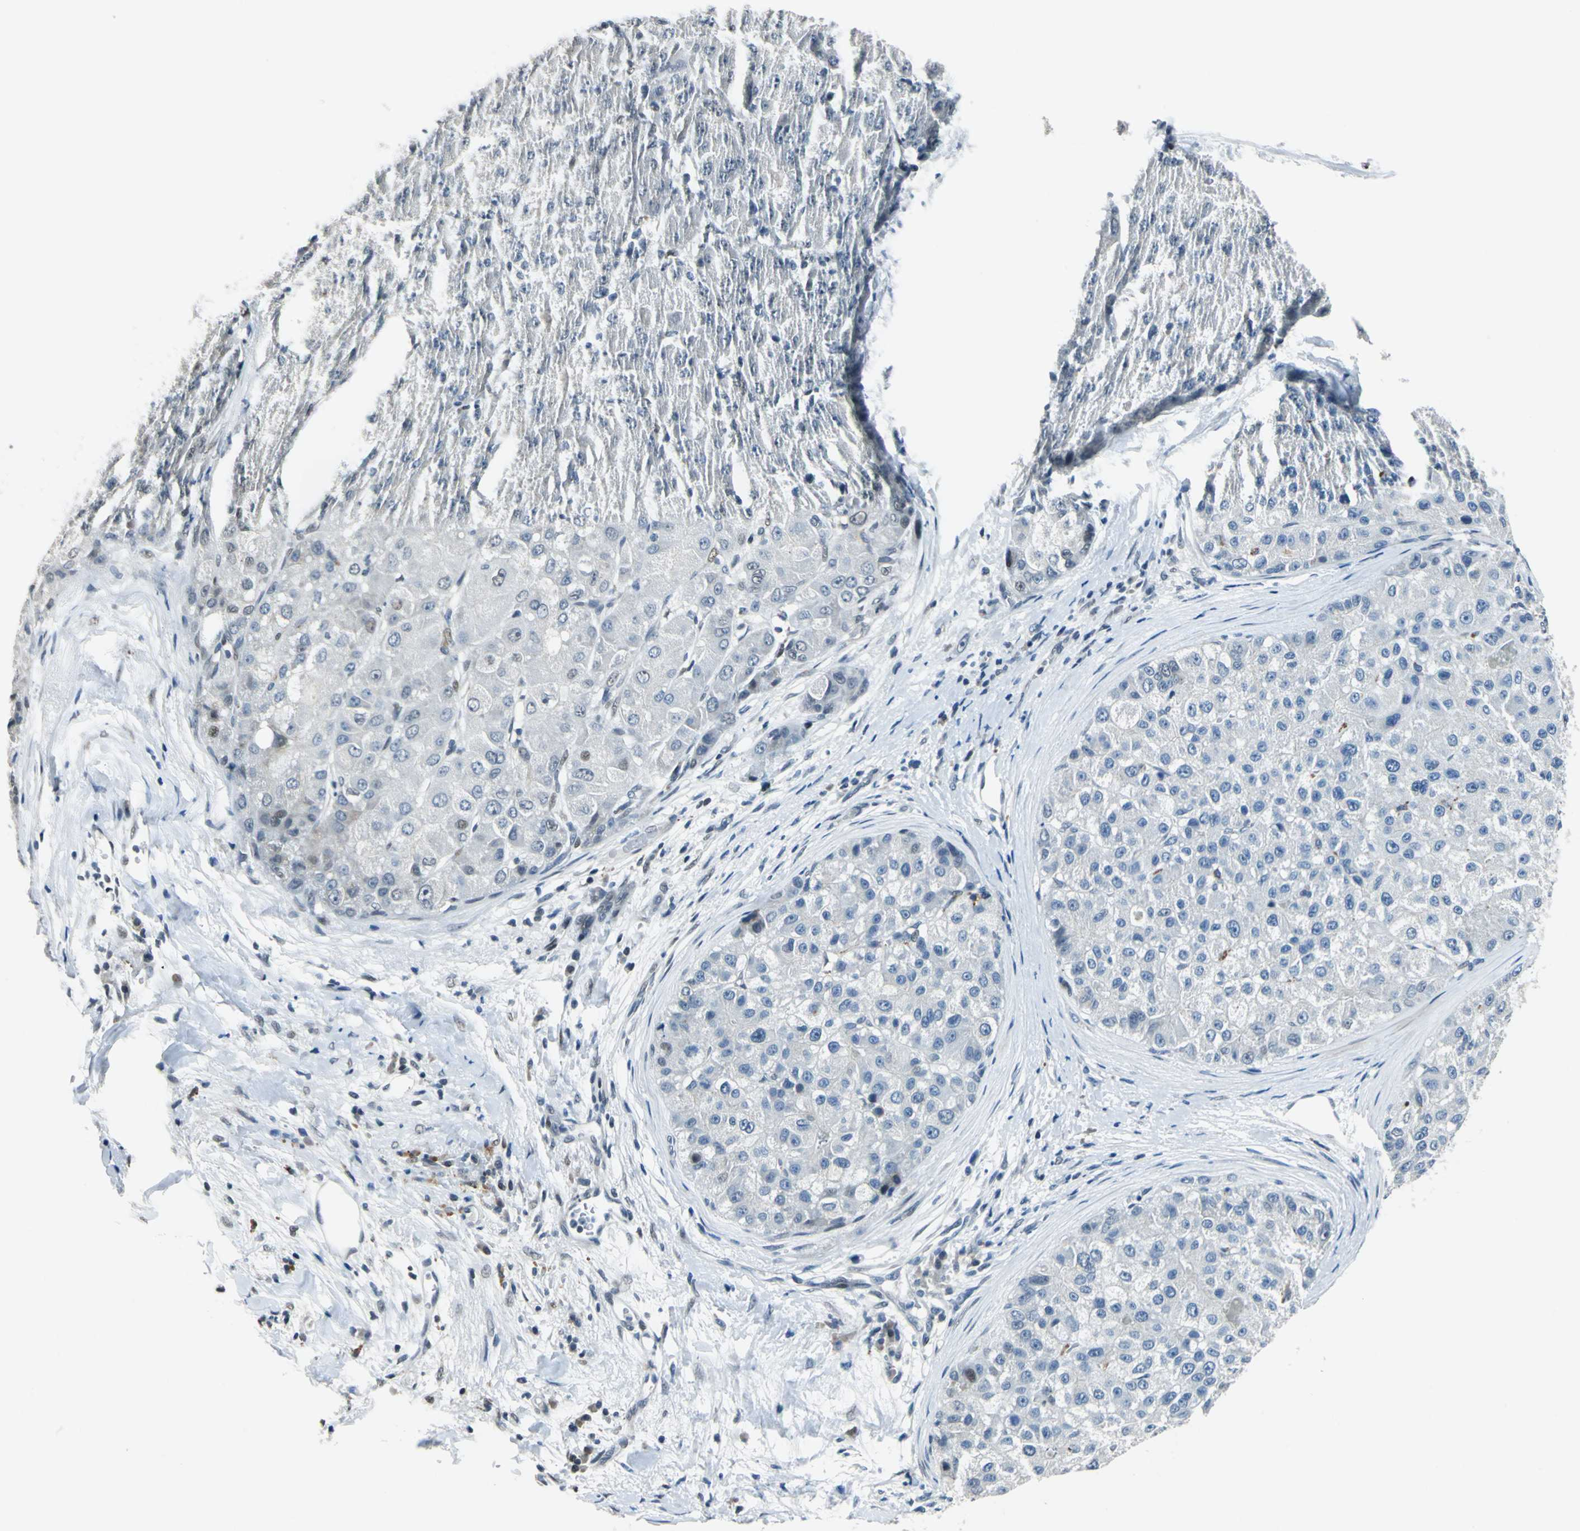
{"staining": {"intensity": "negative", "quantity": "none", "location": "none"}, "tissue": "liver cancer", "cell_type": "Tumor cells", "image_type": "cancer", "snomed": [{"axis": "morphology", "description": "Carcinoma, Hepatocellular, NOS"}, {"axis": "topography", "description": "Liver"}], "caption": "Image shows no significant protein positivity in tumor cells of liver cancer (hepatocellular carcinoma).", "gene": "HCFC2", "patient": {"sex": "male", "age": 80}}